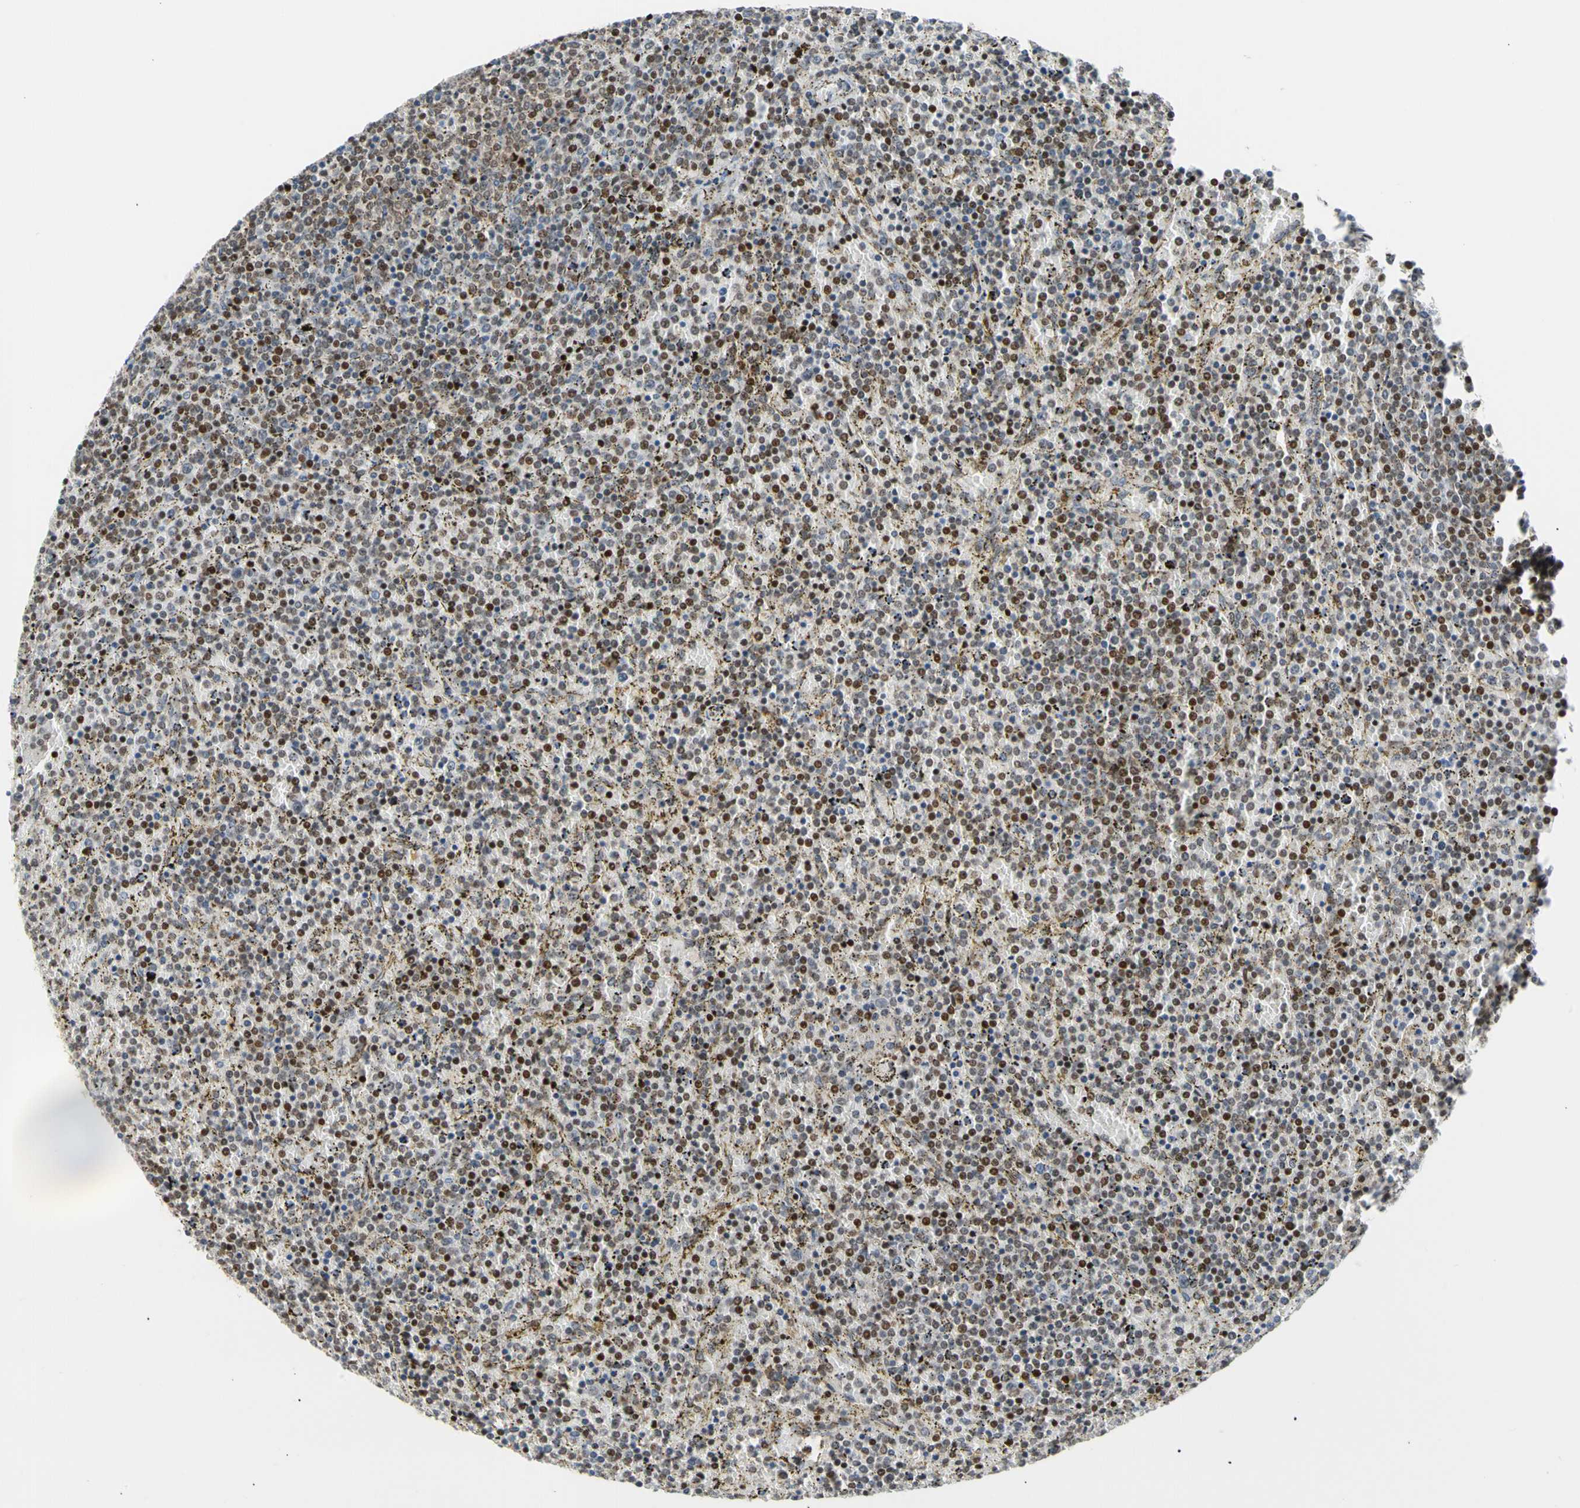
{"staining": {"intensity": "strong", "quantity": "25%-75%", "location": "nuclear"}, "tissue": "lymphoma", "cell_type": "Tumor cells", "image_type": "cancer", "snomed": [{"axis": "morphology", "description": "Malignant lymphoma, non-Hodgkin's type, Low grade"}, {"axis": "topography", "description": "Spleen"}], "caption": "Protein expression analysis of human malignant lymphoma, non-Hodgkin's type (low-grade) reveals strong nuclear expression in approximately 25%-75% of tumor cells.", "gene": "E2F1", "patient": {"sex": "female", "age": 77}}